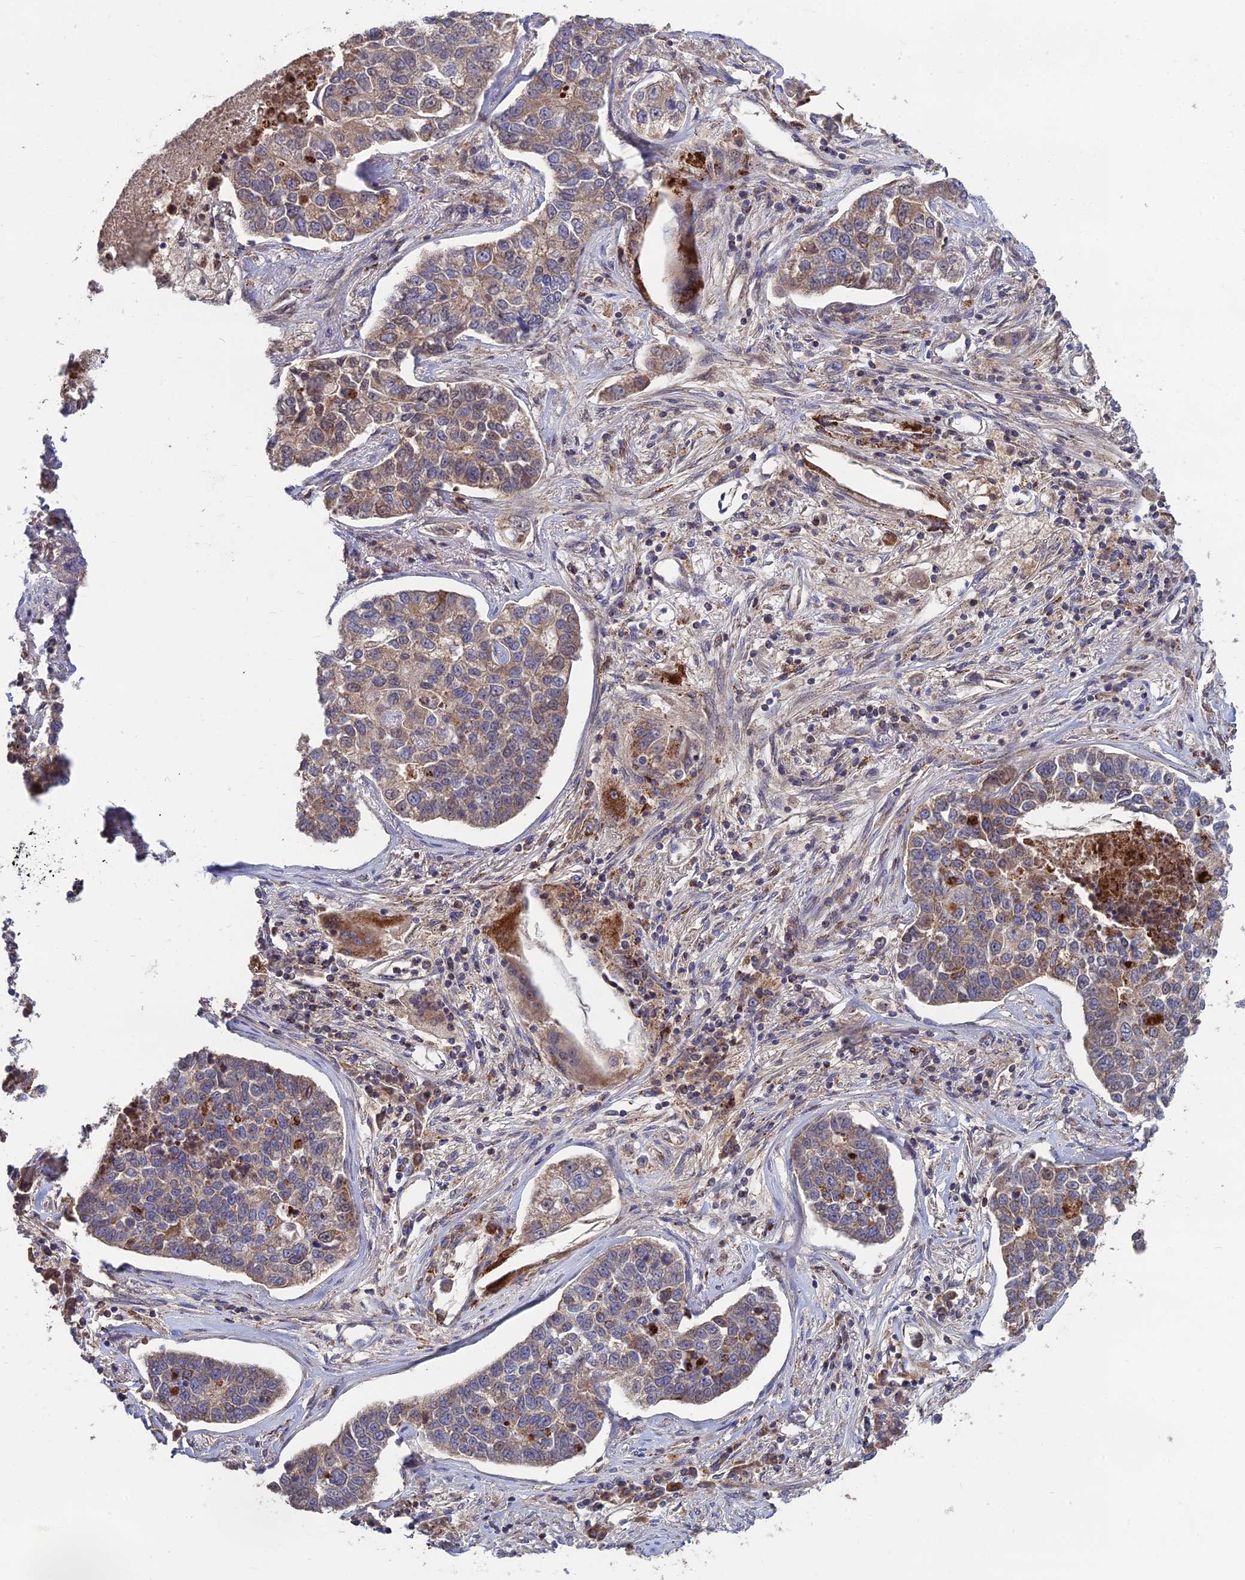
{"staining": {"intensity": "weak", "quantity": "25%-75%", "location": "cytoplasmic/membranous"}, "tissue": "lung cancer", "cell_type": "Tumor cells", "image_type": "cancer", "snomed": [{"axis": "morphology", "description": "Adenocarcinoma, NOS"}, {"axis": "topography", "description": "Lung"}], "caption": "Immunohistochemistry photomicrograph of neoplastic tissue: lung cancer stained using immunohistochemistry shows low levels of weak protein expression localized specifically in the cytoplasmic/membranous of tumor cells, appearing as a cytoplasmic/membranous brown color.", "gene": "RIC8B", "patient": {"sex": "male", "age": 49}}